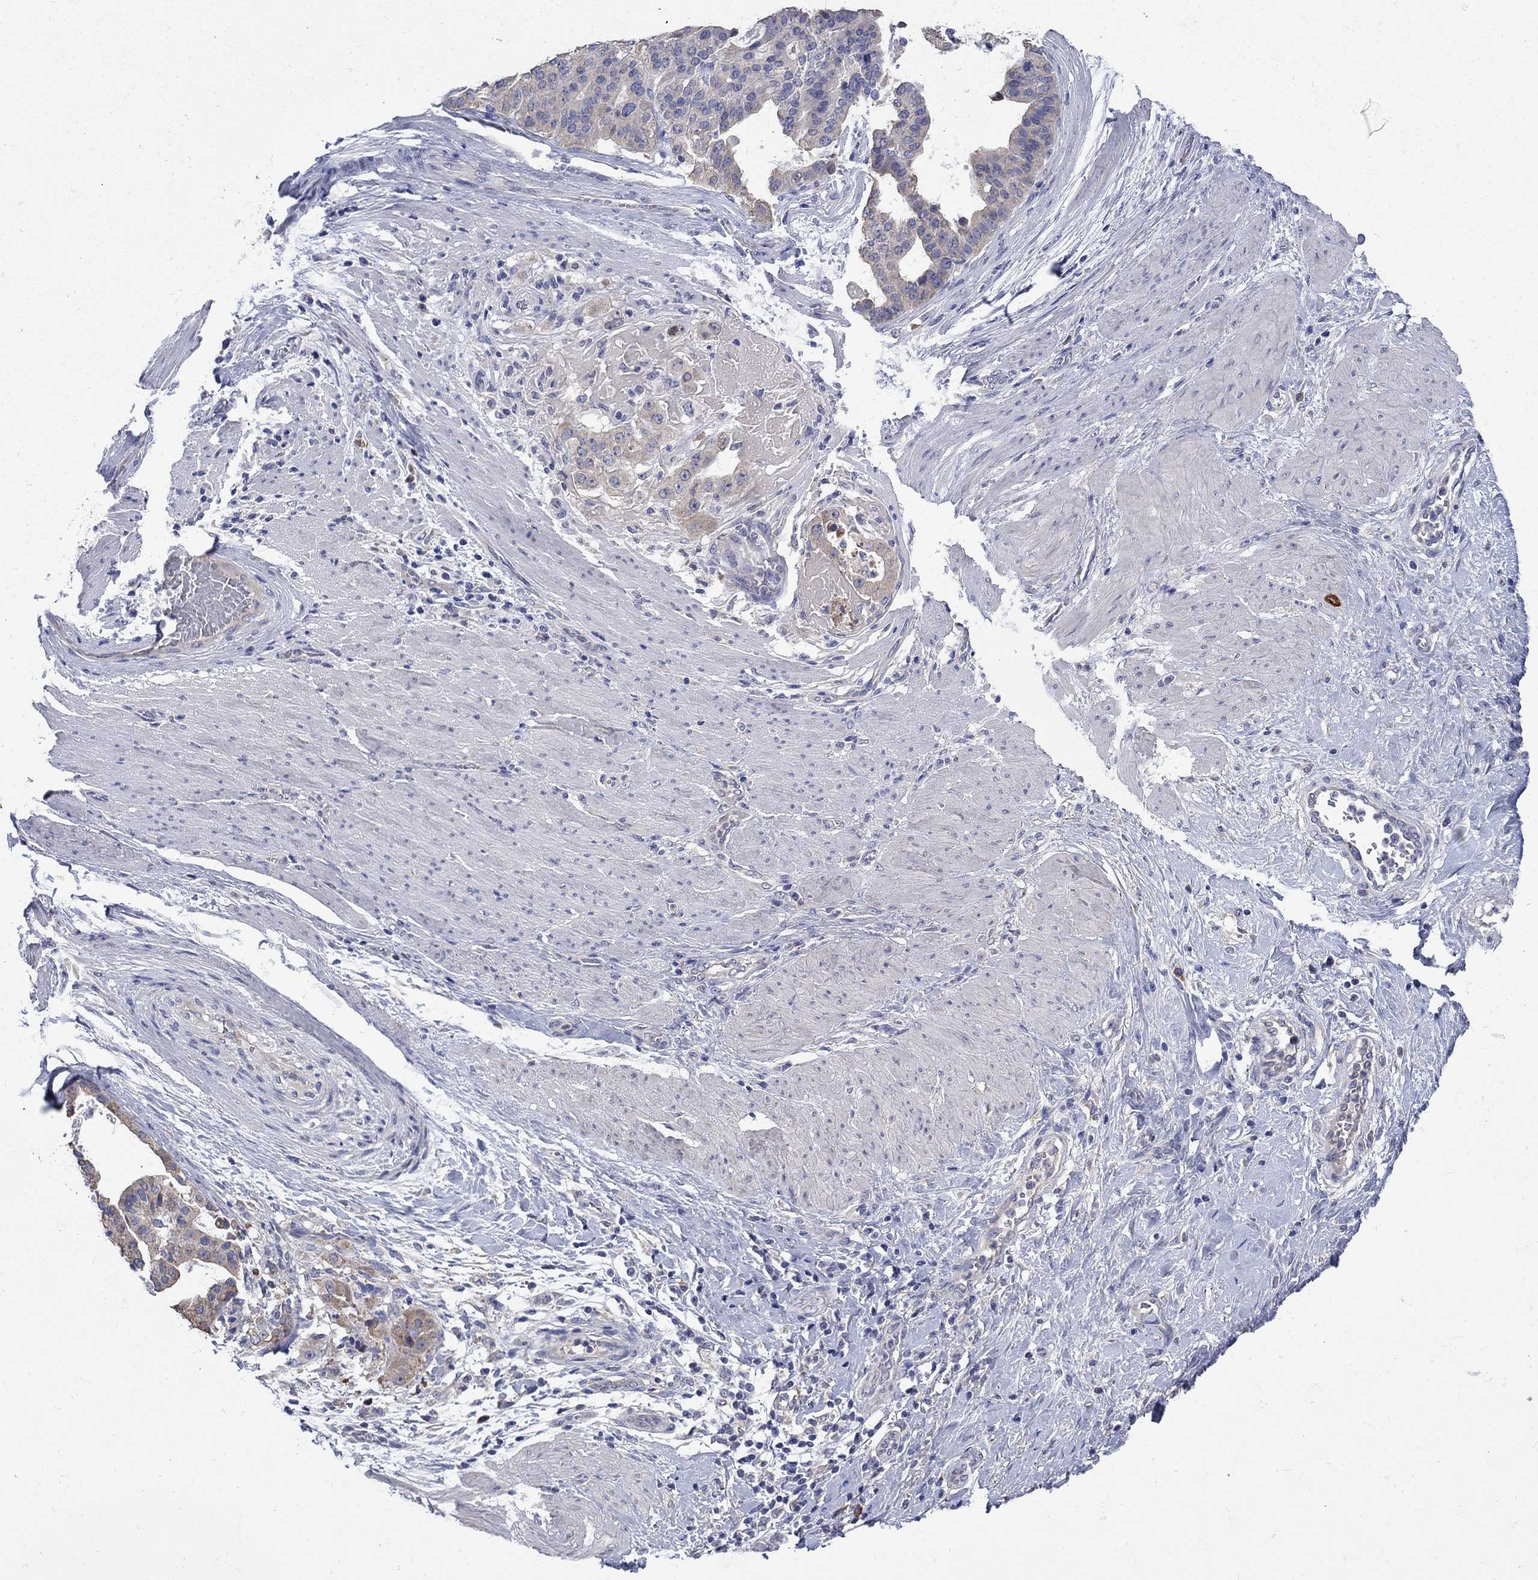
{"staining": {"intensity": "negative", "quantity": "none", "location": "none"}, "tissue": "stomach cancer", "cell_type": "Tumor cells", "image_type": "cancer", "snomed": [{"axis": "morphology", "description": "Adenocarcinoma, NOS"}, {"axis": "topography", "description": "Stomach"}], "caption": "The micrograph reveals no significant positivity in tumor cells of adenocarcinoma (stomach).", "gene": "SULT2B1", "patient": {"sex": "male", "age": 48}}